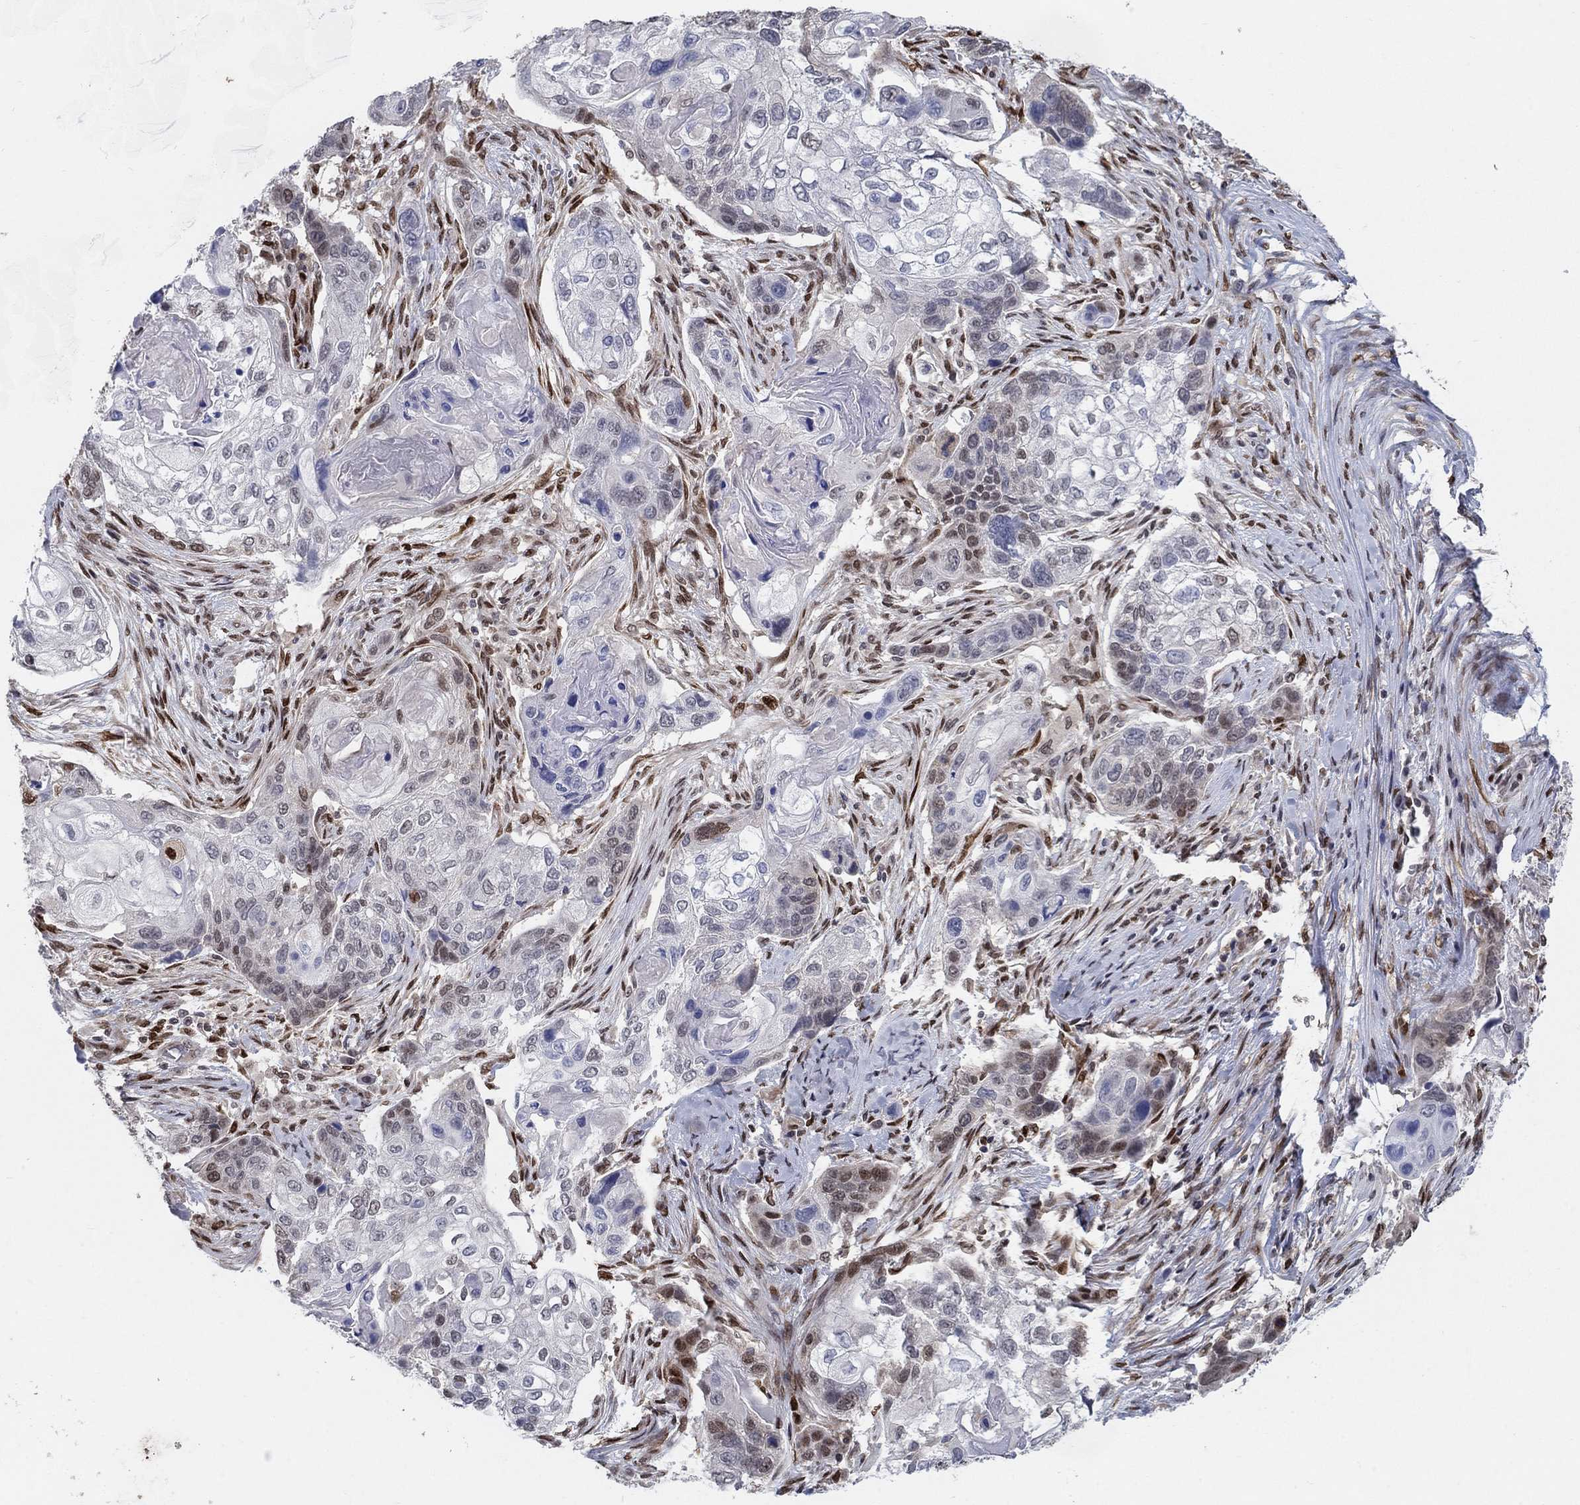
{"staining": {"intensity": "negative", "quantity": "none", "location": "none"}, "tissue": "lung cancer", "cell_type": "Tumor cells", "image_type": "cancer", "snomed": [{"axis": "morphology", "description": "Normal tissue, NOS"}, {"axis": "morphology", "description": "Squamous cell carcinoma, NOS"}, {"axis": "topography", "description": "Bronchus"}, {"axis": "topography", "description": "Lung"}], "caption": "Protein analysis of squamous cell carcinoma (lung) demonstrates no significant expression in tumor cells.", "gene": "CENPE", "patient": {"sex": "male", "age": 69}}